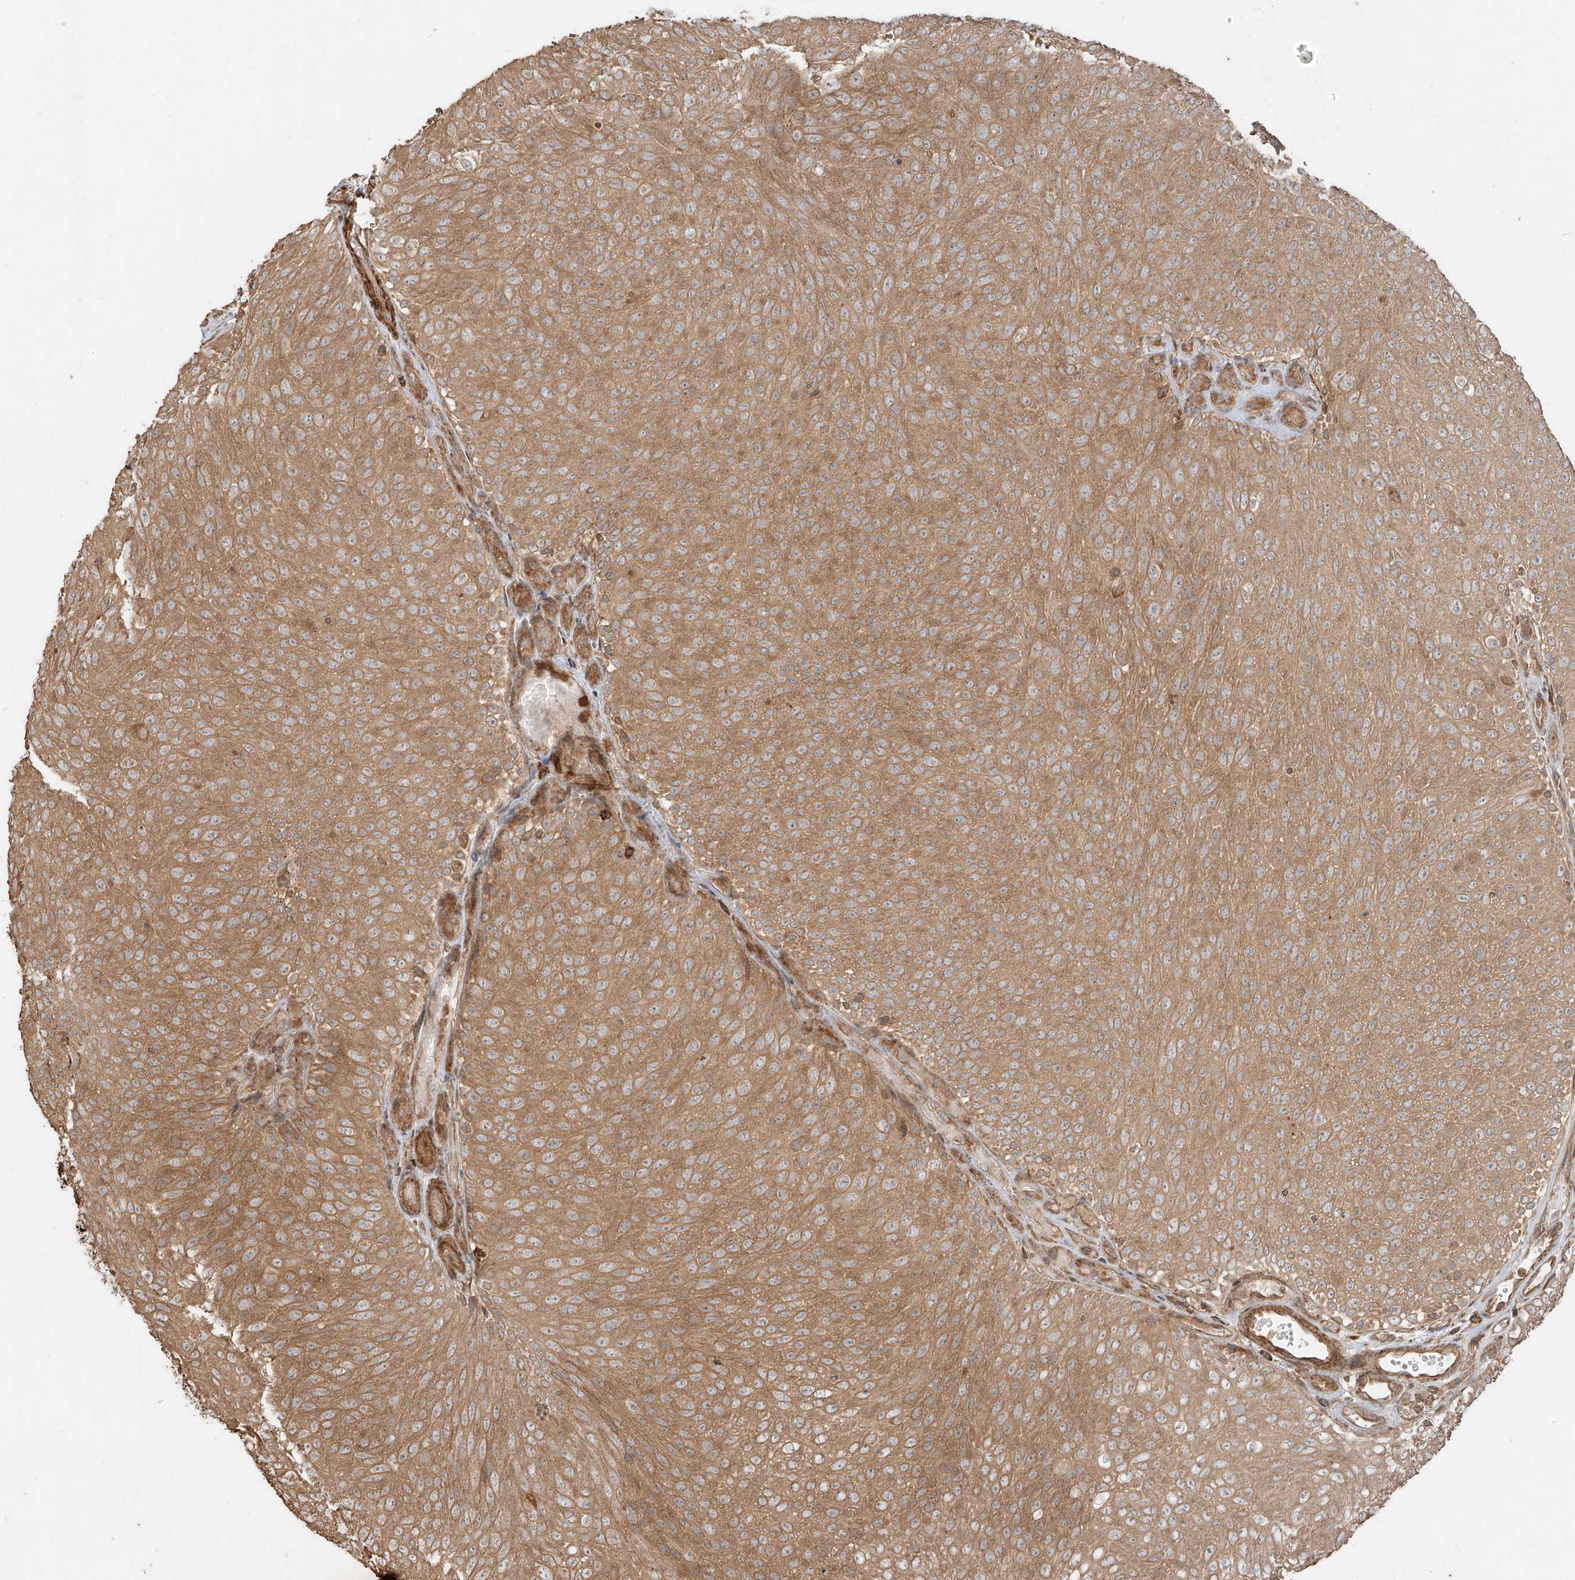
{"staining": {"intensity": "moderate", "quantity": ">75%", "location": "cytoplasmic/membranous"}, "tissue": "urothelial cancer", "cell_type": "Tumor cells", "image_type": "cancer", "snomed": [{"axis": "morphology", "description": "Urothelial carcinoma, Low grade"}, {"axis": "topography", "description": "Urinary bladder"}], "caption": "A brown stain labels moderate cytoplasmic/membranous expression of a protein in urothelial carcinoma (low-grade) tumor cells.", "gene": "ANKZF1", "patient": {"sex": "male", "age": 78}}